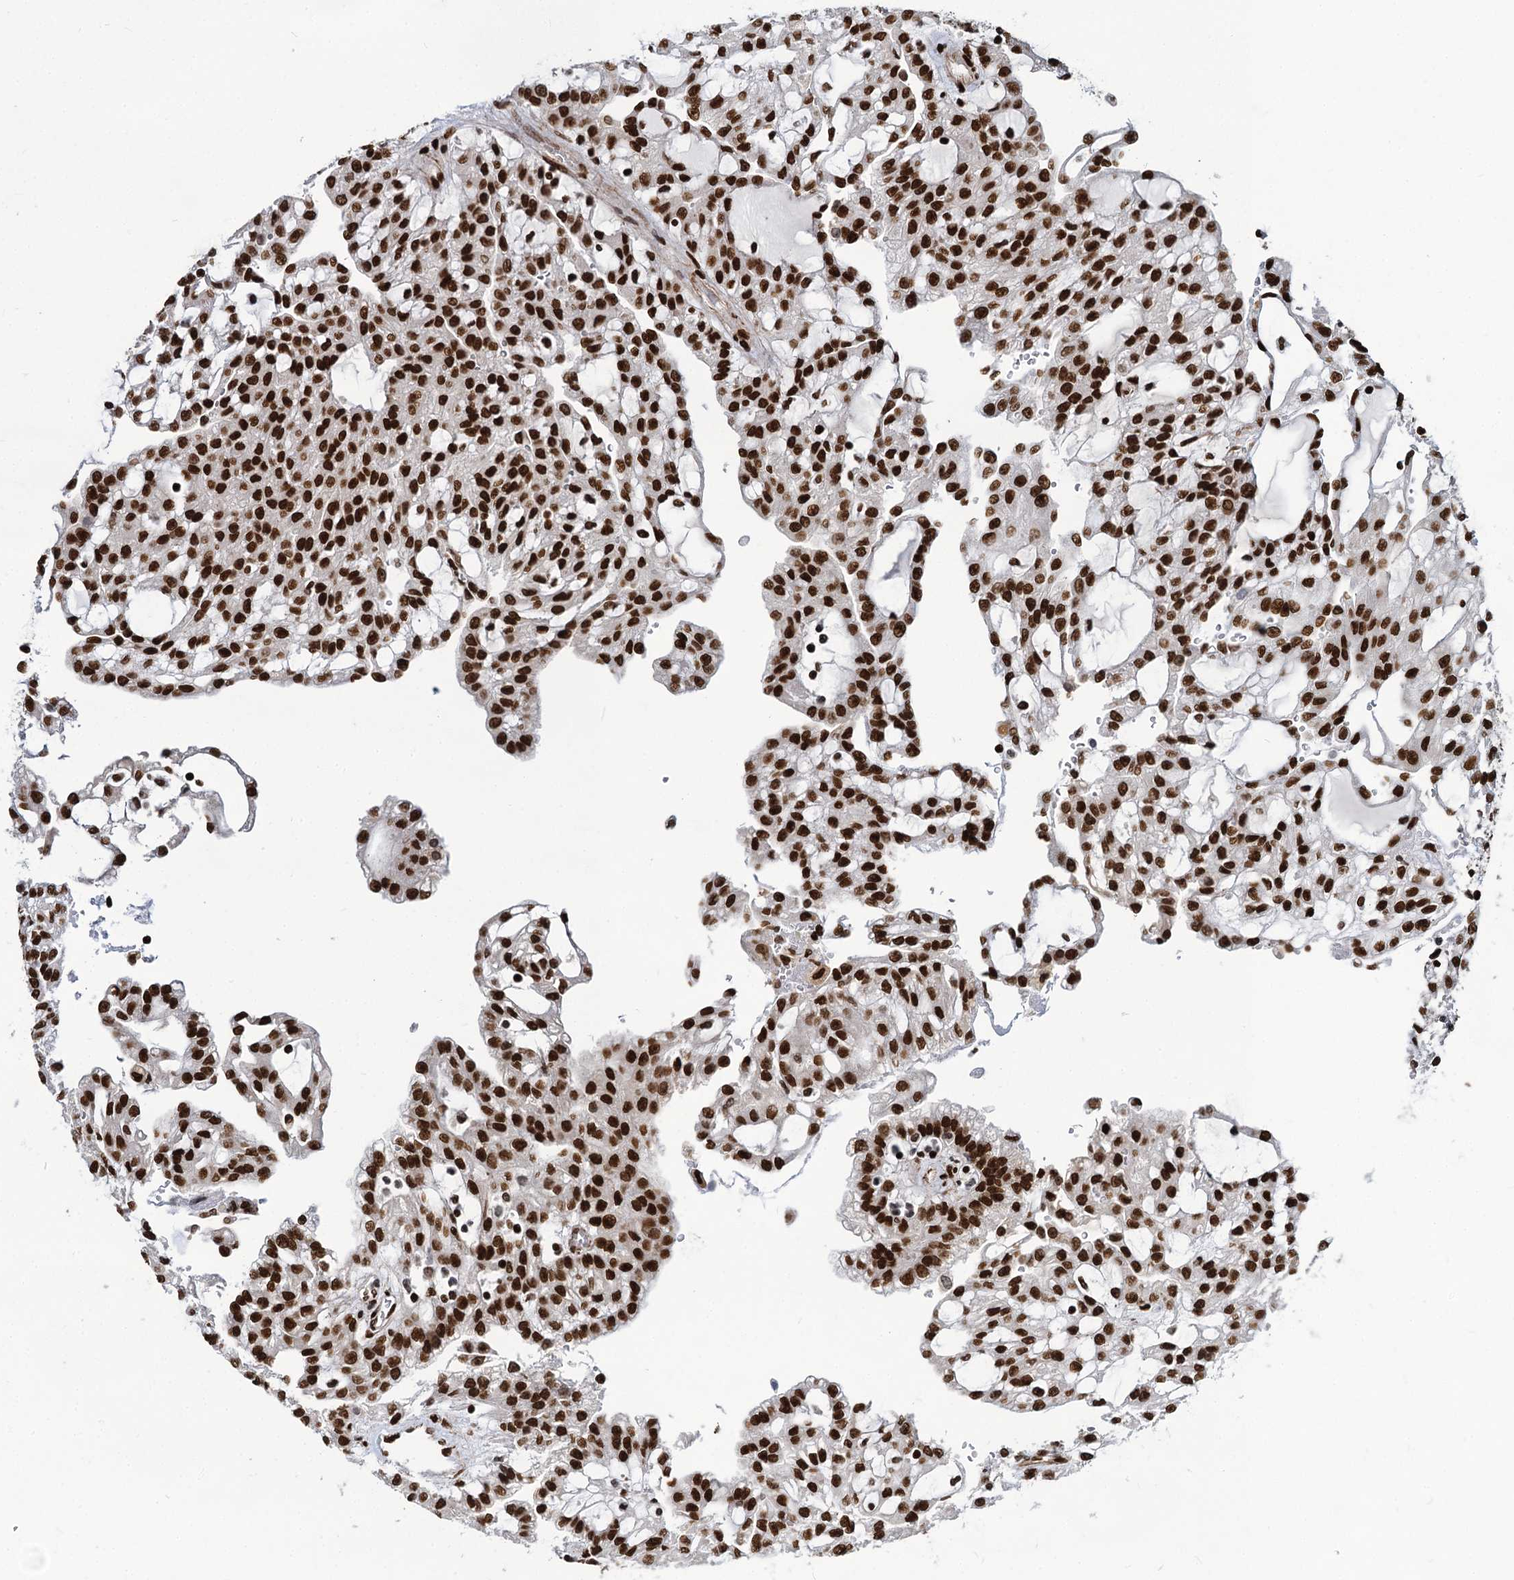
{"staining": {"intensity": "strong", "quantity": ">75%", "location": "nuclear"}, "tissue": "renal cancer", "cell_type": "Tumor cells", "image_type": "cancer", "snomed": [{"axis": "morphology", "description": "Adenocarcinoma, NOS"}, {"axis": "topography", "description": "Kidney"}], "caption": "Brown immunohistochemical staining in human renal cancer exhibits strong nuclear positivity in approximately >75% of tumor cells.", "gene": "MECP2", "patient": {"sex": "male", "age": 63}}